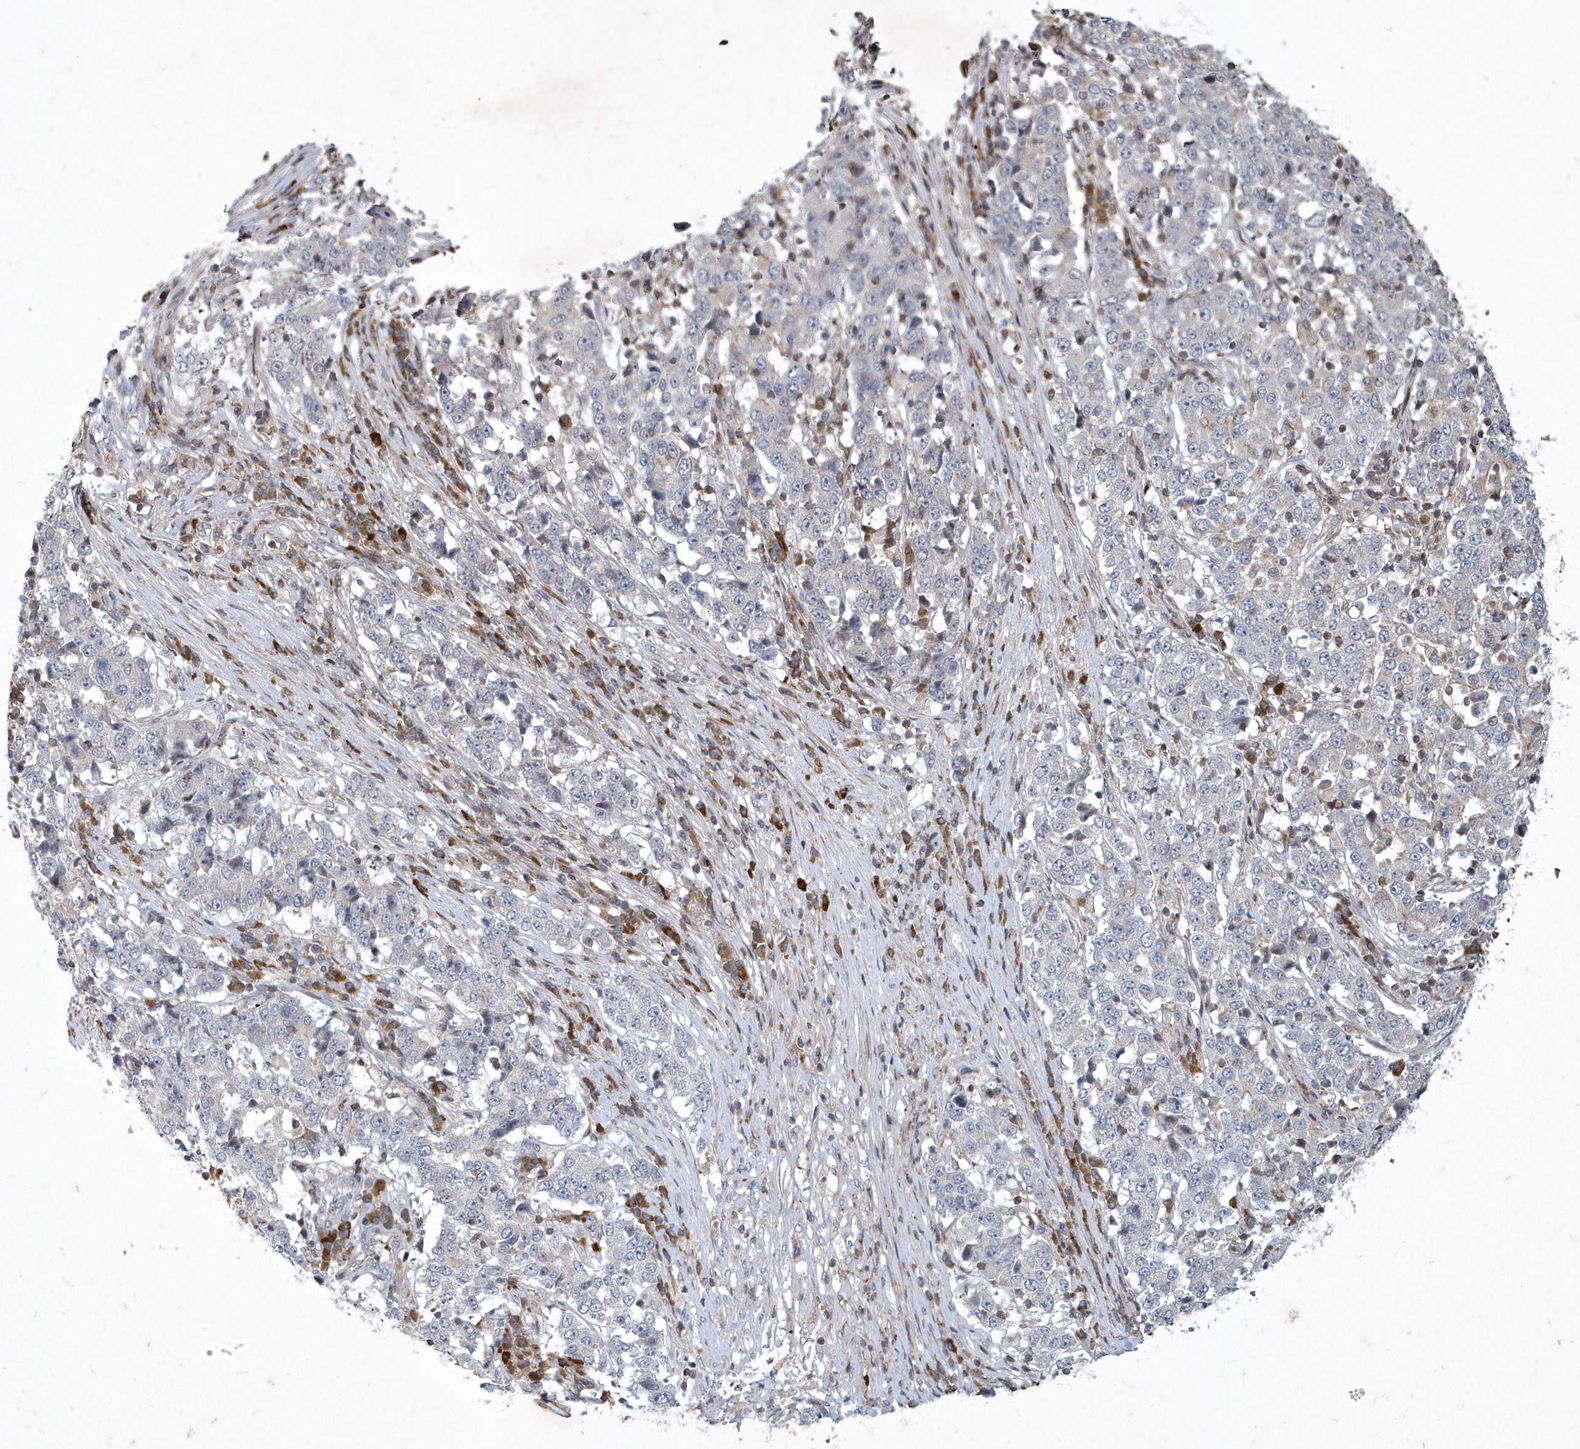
{"staining": {"intensity": "negative", "quantity": "none", "location": "none"}, "tissue": "stomach cancer", "cell_type": "Tumor cells", "image_type": "cancer", "snomed": [{"axis": "morphology", "description": "Adenocarcinoma, NOS"}, {"axis": "topography", "description": "Stomach"}], "caption": "A photomicrograph of human stomach adenocarcinoma is negative for staining in tumor cells.", "gene": "N4BP2", "patient": {"sex": "male", "age": 59}}